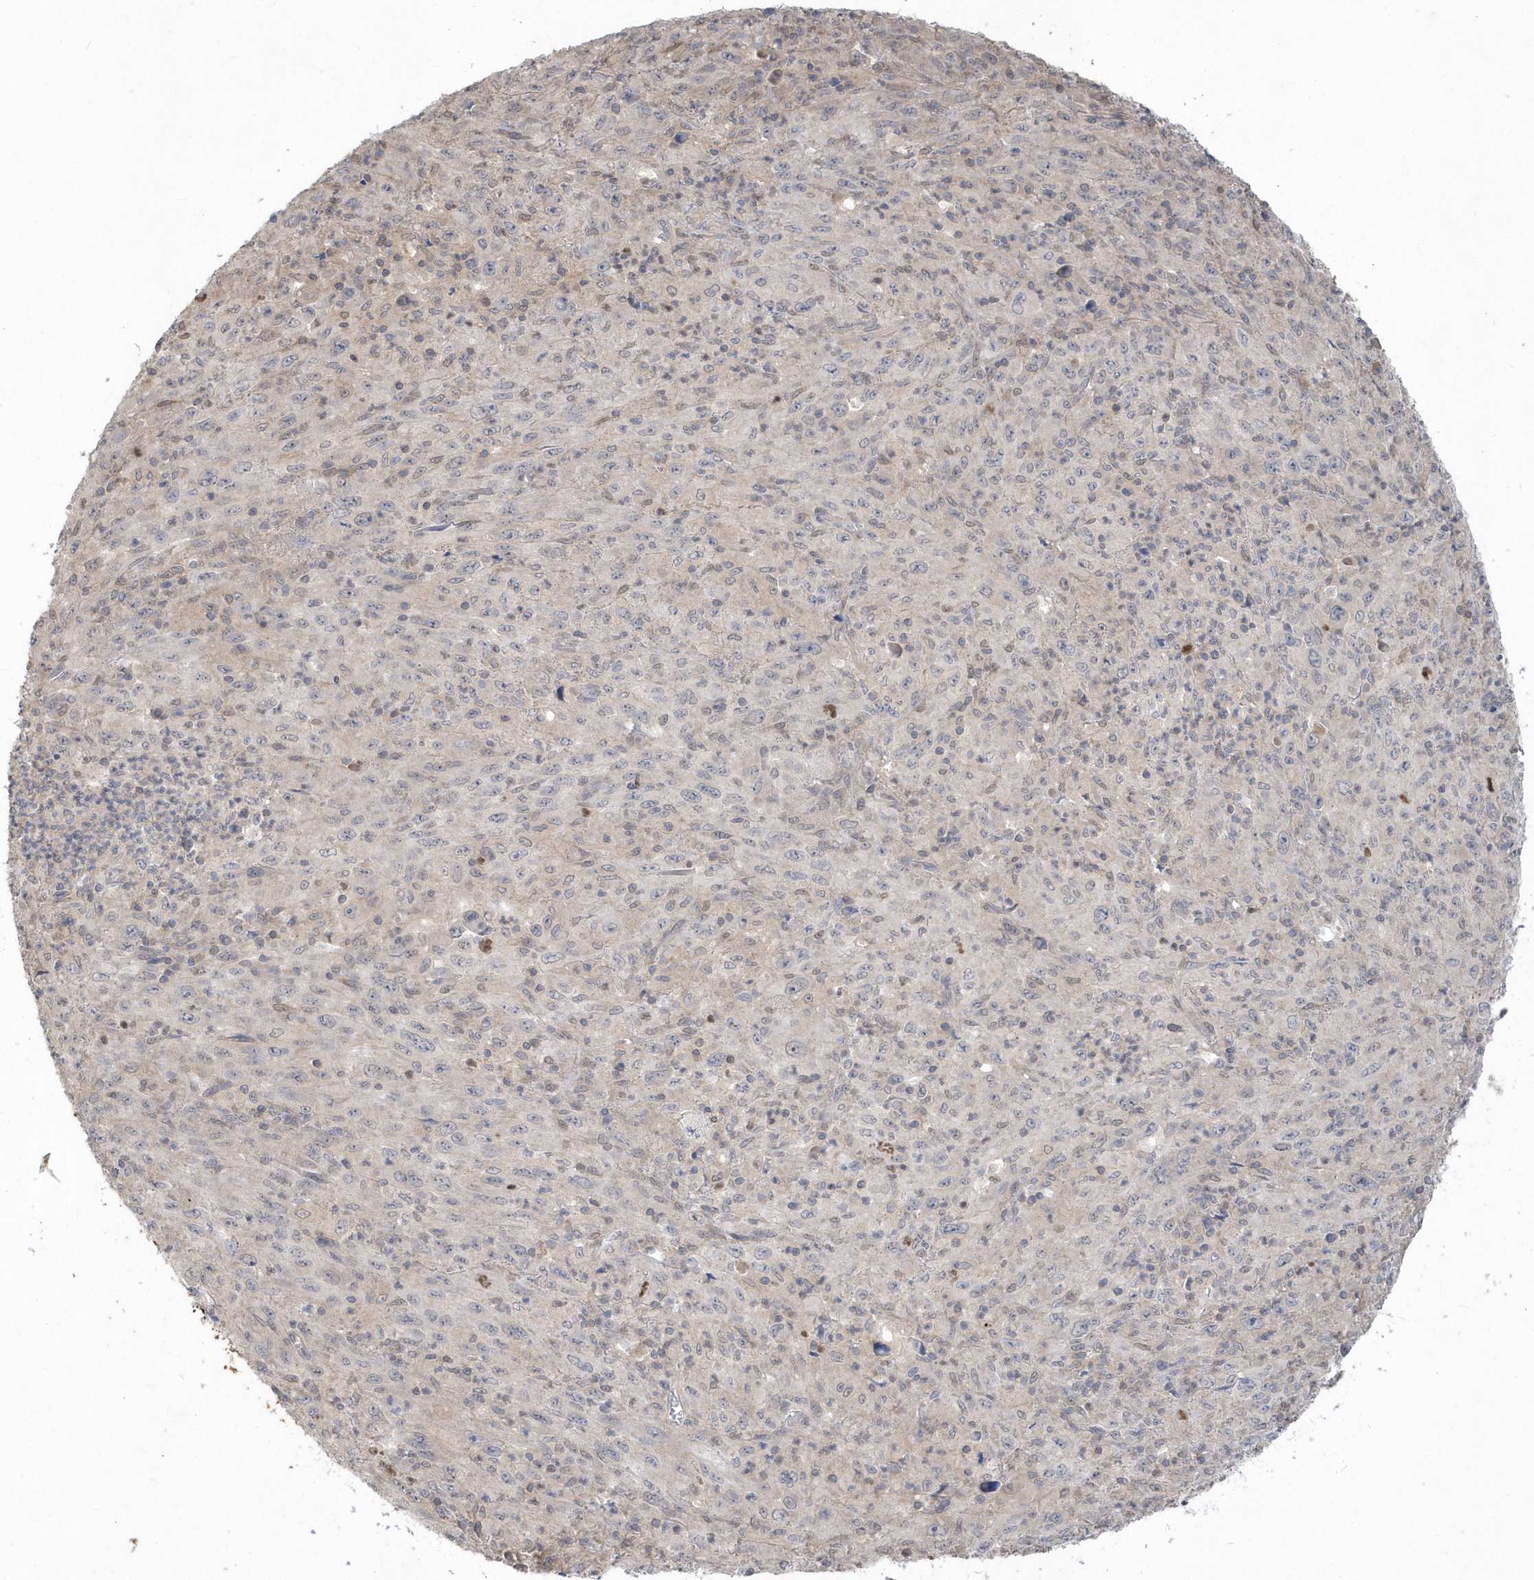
{"staining": {"intensity": "negative", "quantity": "none", "location": "none"}, "tissue": "melanoma", "cell_type": "Tumor cells", "image_type": "cancer", "snomed": [{"axis": "morphology", "description": "Malignant melanoma, Metastatic site"}, {"axis": "topography", "description": "Skin"}], "caption": "Protein analysis of malignant melanoma (metastatic site) demonstrates no significant staining in tumor cells.", "gene": "AKR7A2", "patient": {"sex": "female", "age": 56}}